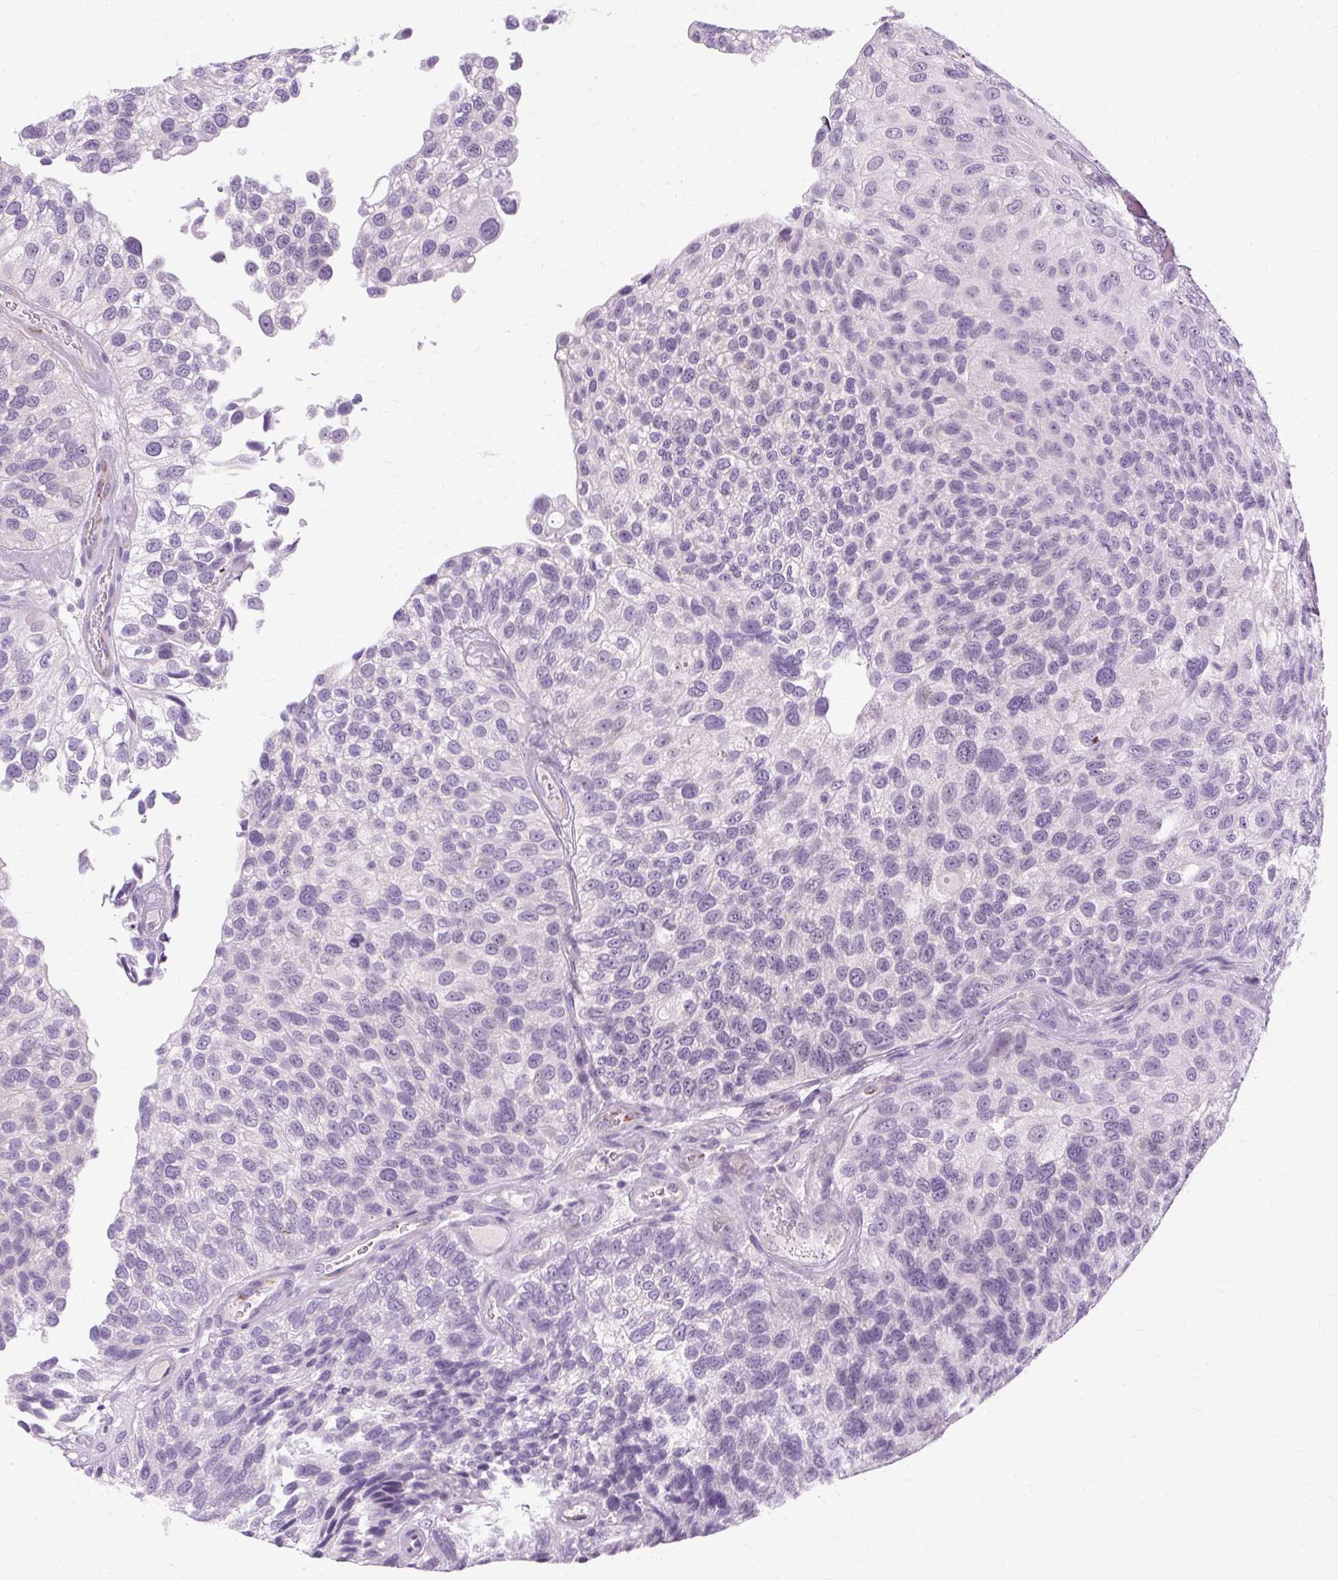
{"staining": {"intensity": "negative", "quantity": "none", "location": "none"}, "tissue": "urothelial cancer", "cell_type": "Tumor cells", "image_type": "cancer", "snomed": [{"axis": "morphology", "description": "Urothelial carcinoma, NOS"}, {"axis": "topography", "description": "Urinary bladder"}], "caption": "DAB (3,3'-diaminobenzidine) immunohistochemical staining of human urothelial cancer reveals no significant positivity in tumor cells. (Stains: DAB (3,3'-diaminobenzidine) immunohistochemistry with hematoxylin counter stain, Microscopy: brightfield microscopy at high magnification).", "gene": "B3GNT4", "patient": {"sex": "male", "age": 87}}